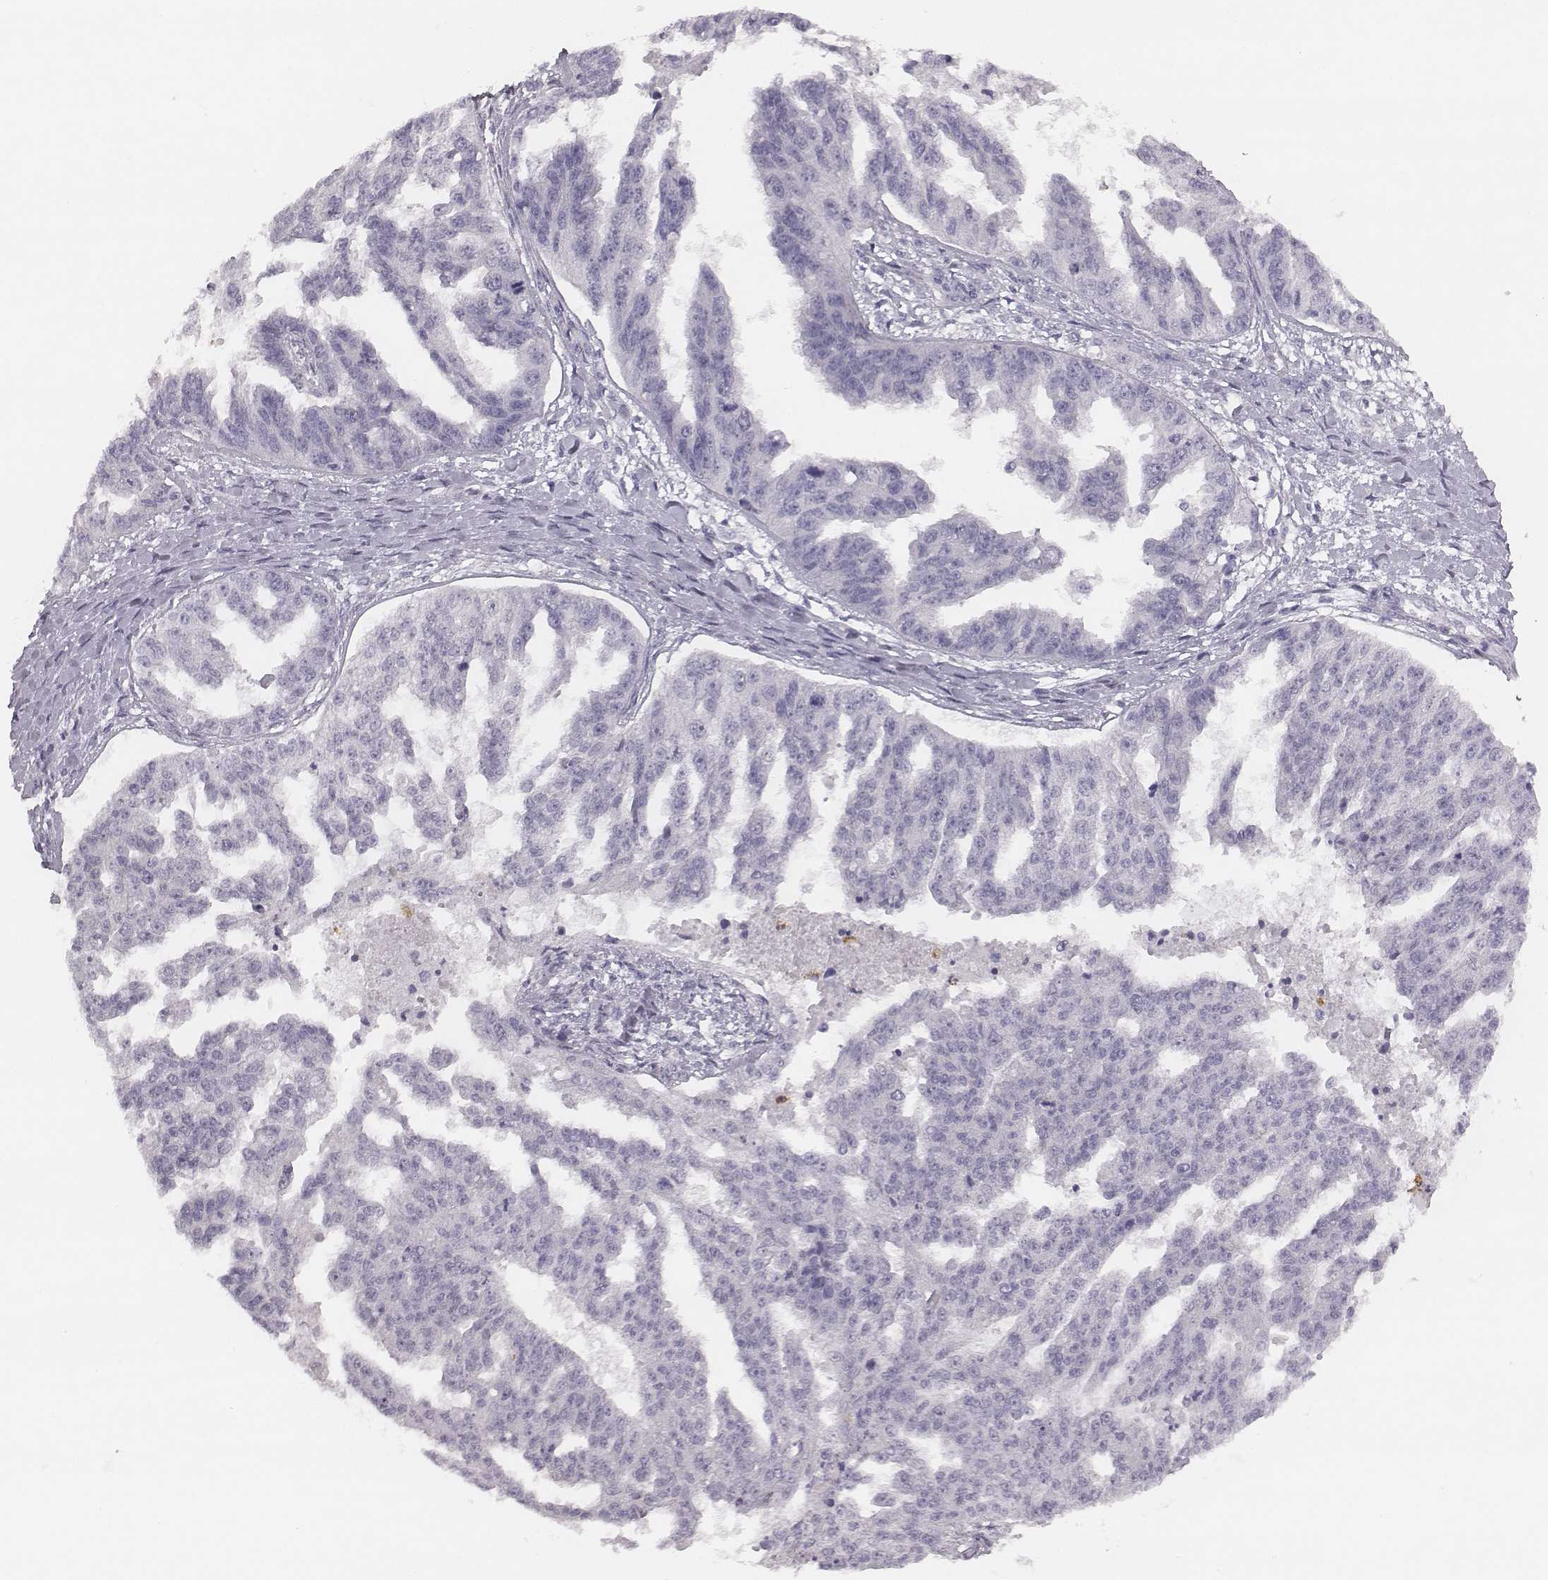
{"staining": {"intensity": "negative", "quantity": "none", "location": "none"}, "tissue": "ovarian cancer", "cell_type": "Tumor cells", "image_type": "cancer", "snomed": [{"axis": "morphology", "description": "Cystadenocarcinoma, serous, NOS"}, {"axis": "topography", "description": "Ovary"}], "caption": "There is no significant positivity in tumor cells of ovarian cancer.", "gene": "KCNJ12", "patient": {"sex": "female", "age": 58}}